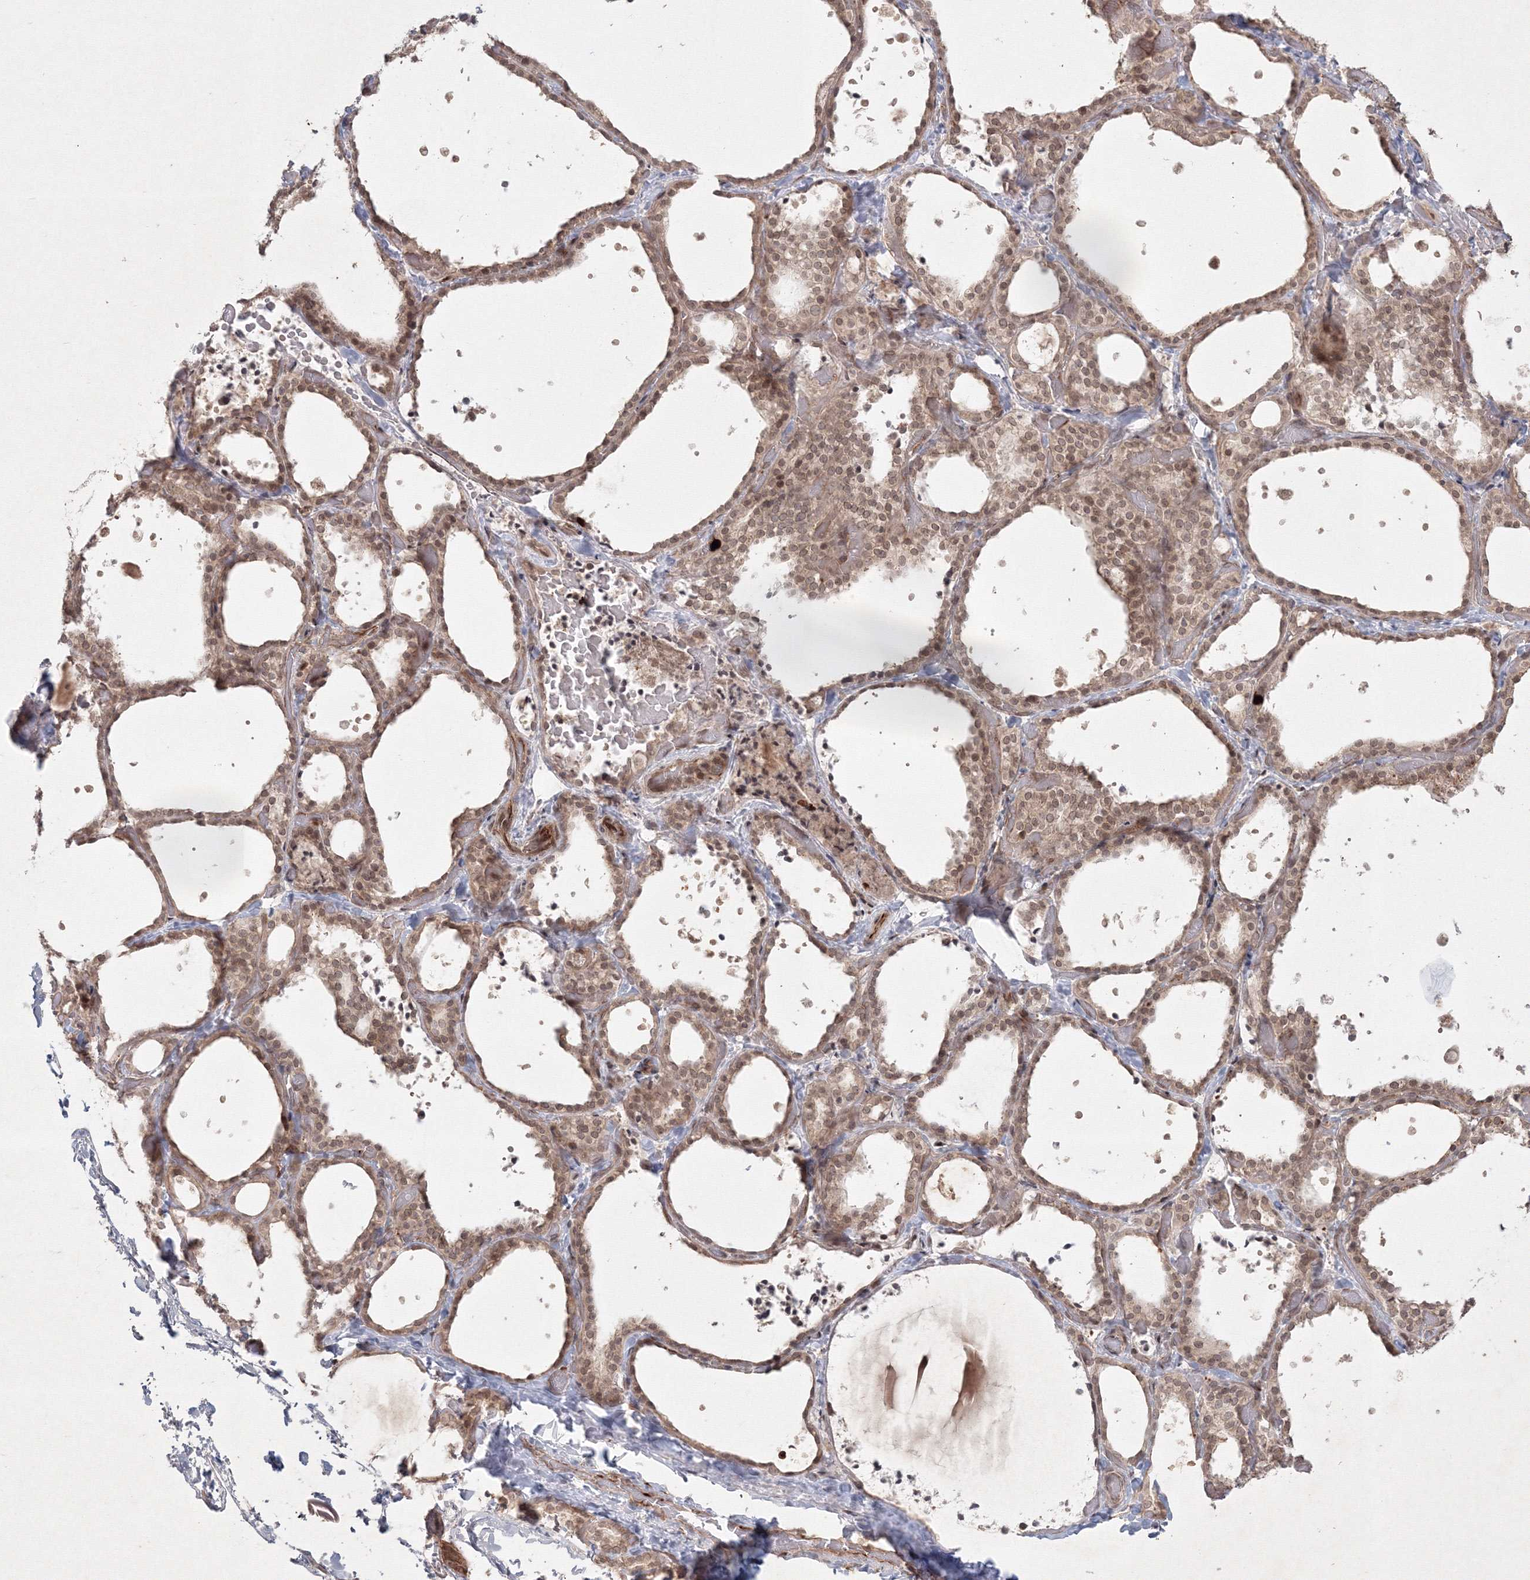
{"staining": {"intensity": "moderate", "quantity": ">75%", "location": "cytoplasmic/membranous,nuclear"}, "tissue": "thyroid gland", "cell_type": "Glandular cells", "image_type": "normal", "snomed": [{"axis": "morphology", "description": "Normal tissue, NOS"}, {"axis": "topography", "description": "Thyroid gland"}], "caption": "Normal thyroid gland demonstrates moderate cytoplasmic/membranous,nuclear expression in approximately >75% of glandular cells The staining was performed using DAB (3,3'-diaminobenzidine) to visualize the protein expression in brown, while the nuclei were stained in blue with hematoxylin (Magnification: 20x)..", "gene": "KIF20A", "patient": {"sex": "female", "age": 44}}